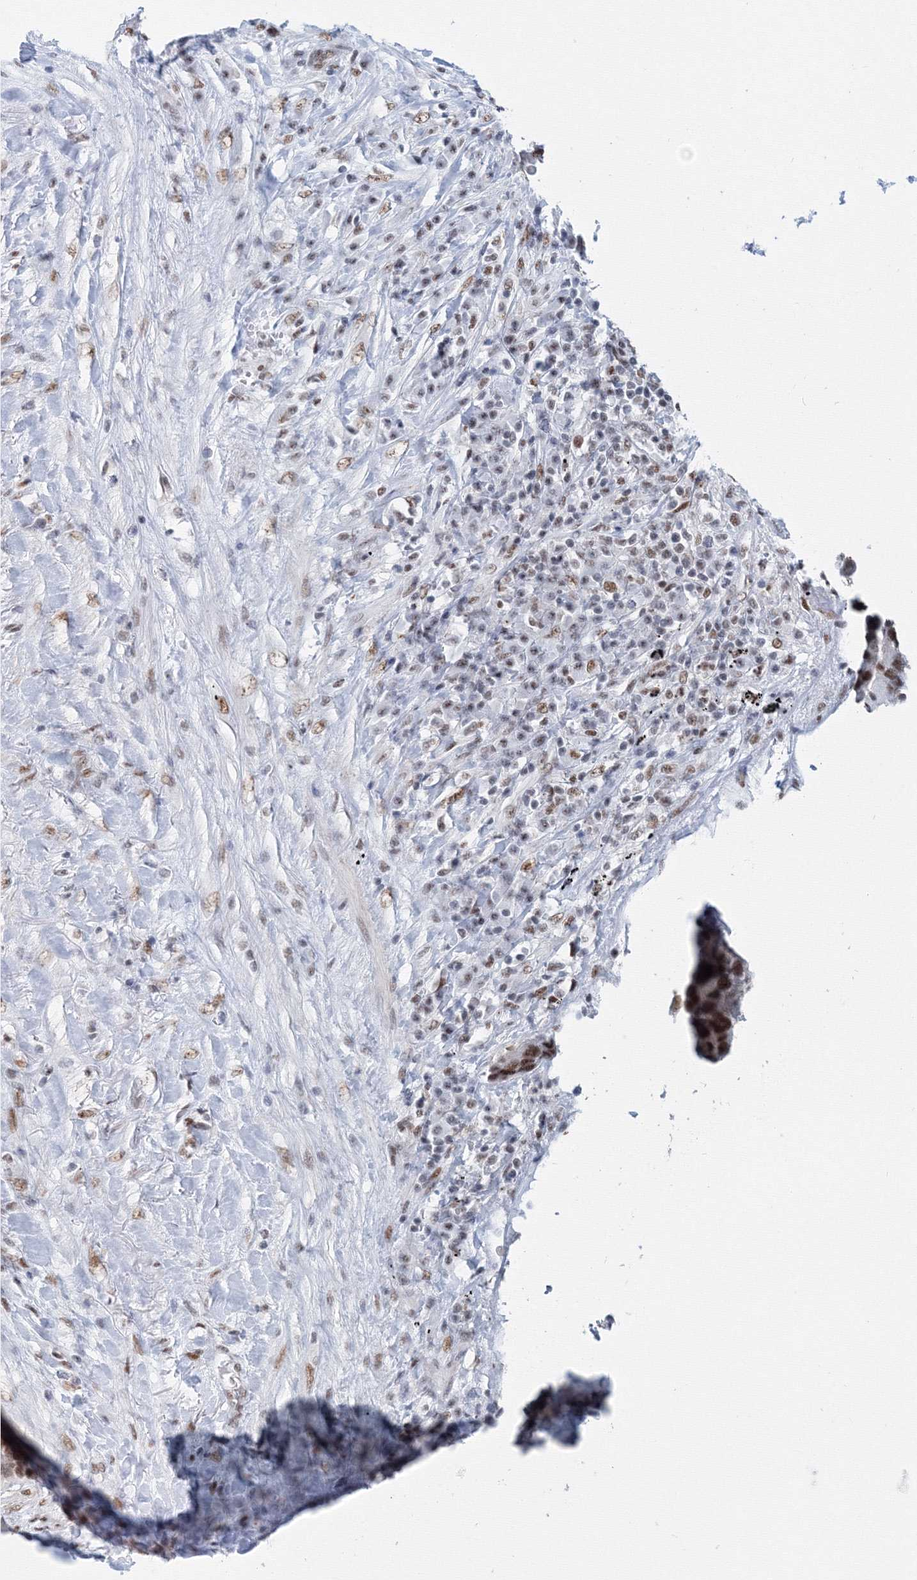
{"staining": {"intensity": "moderate", "quantity": ">75%", "location": "nuclear"}, "tissue": "lung cancer", "cell_type": "Tumor cells", "image_type": "cancer", "snomed": [{"axis": "morphology", "description": "Squamous cell carcinoma, NOS"}, {"axis": "topography", "description": "Lung"}], "caption": "Brown immunohistochemical staining in lung squamous cell carcinoma displays moderate nuclear positivity in approximately >75% of tumor cells.", "gene": "SF3B6", "patient": {"sex": "male", "age": 66}}